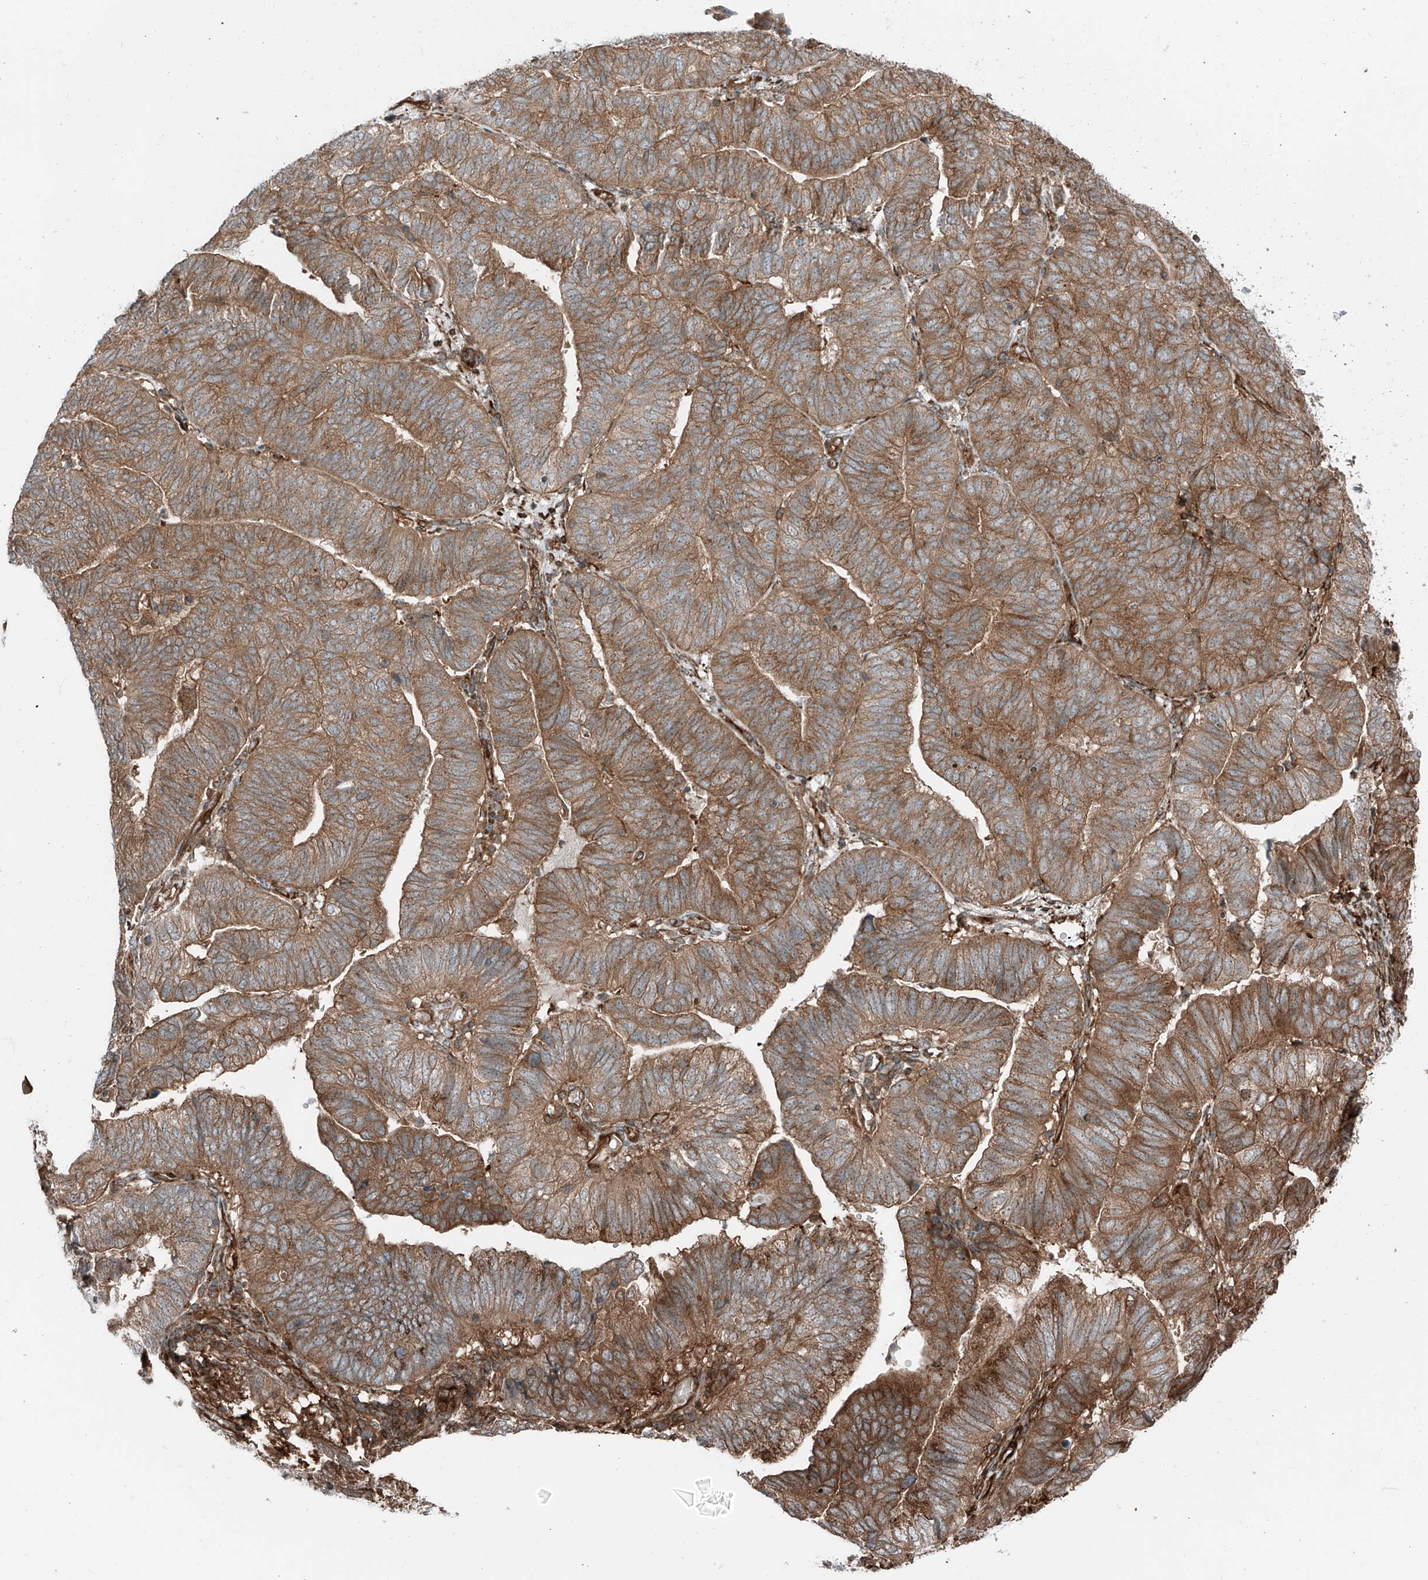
{"staining": {"intensity": "moderate", "quantity": ">75%", "location": "cytoplasmic/membranous"}, "tissue": "endometrial cancer", "cell_type": "Tumor cells", "image_type": "cancer", "snomed": [{"axis": "morphology", "description": "Adenocarcinoma, NOS"}, {"axis": "topography", "description": "Uterus"}], "caption": "Immunohistochemistry photomicrograph of human endometrial adenocarcinoma stained for a protein (brown), which shows medium levels of moderate cytoplasmic/membranous staining in about >75% of tumor cells.", "gene": "USP48", "patient": {"sex": "female", "age": 77}}